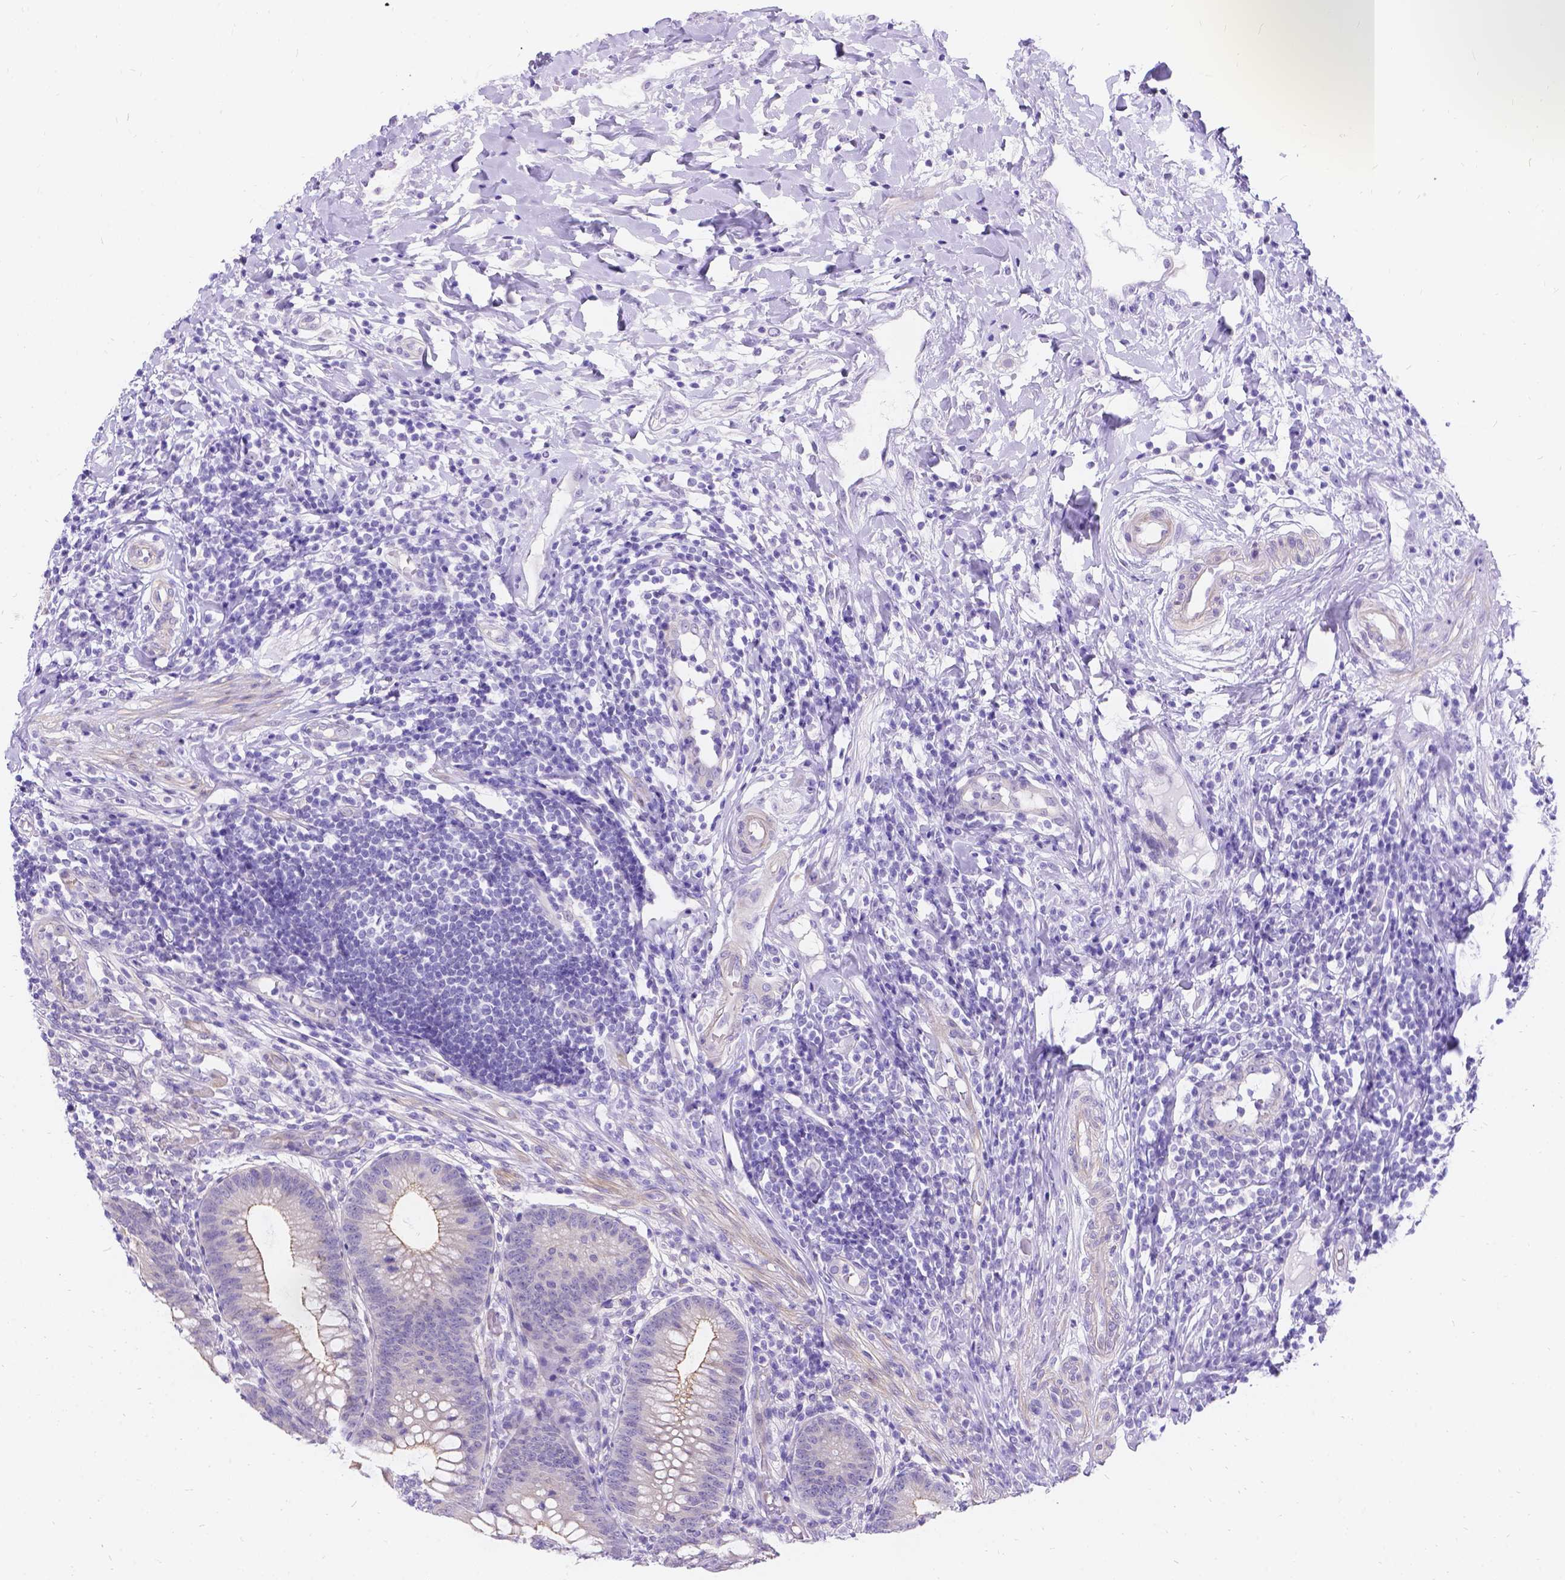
{"staining": {"intensity": "weak", "quantity": "<25%", "location": "cytoplasmic/membranous"}, "tissue": "appendix", "cell_type": "Glandular cells", "image_type": "normal", "snomed": [{"axis": "morphology", "description": "Normal tissue, NOS"}, {"axis": "morphology", "description": "Inflammation, NOS"}, {"axis": "topography", "description": "Appendix"}], "caption": "Immunohistochemical staining of benign human appendix shows no significant expression in glandular cells. Brightfield microscopy of IHC stained with DAB (3,3'-diaminobenzidine) (brown) and hematoxylin (blue), captured at high magnification.", "gene": "PALS1", "patient": {"sex": "male", "age": 16}}